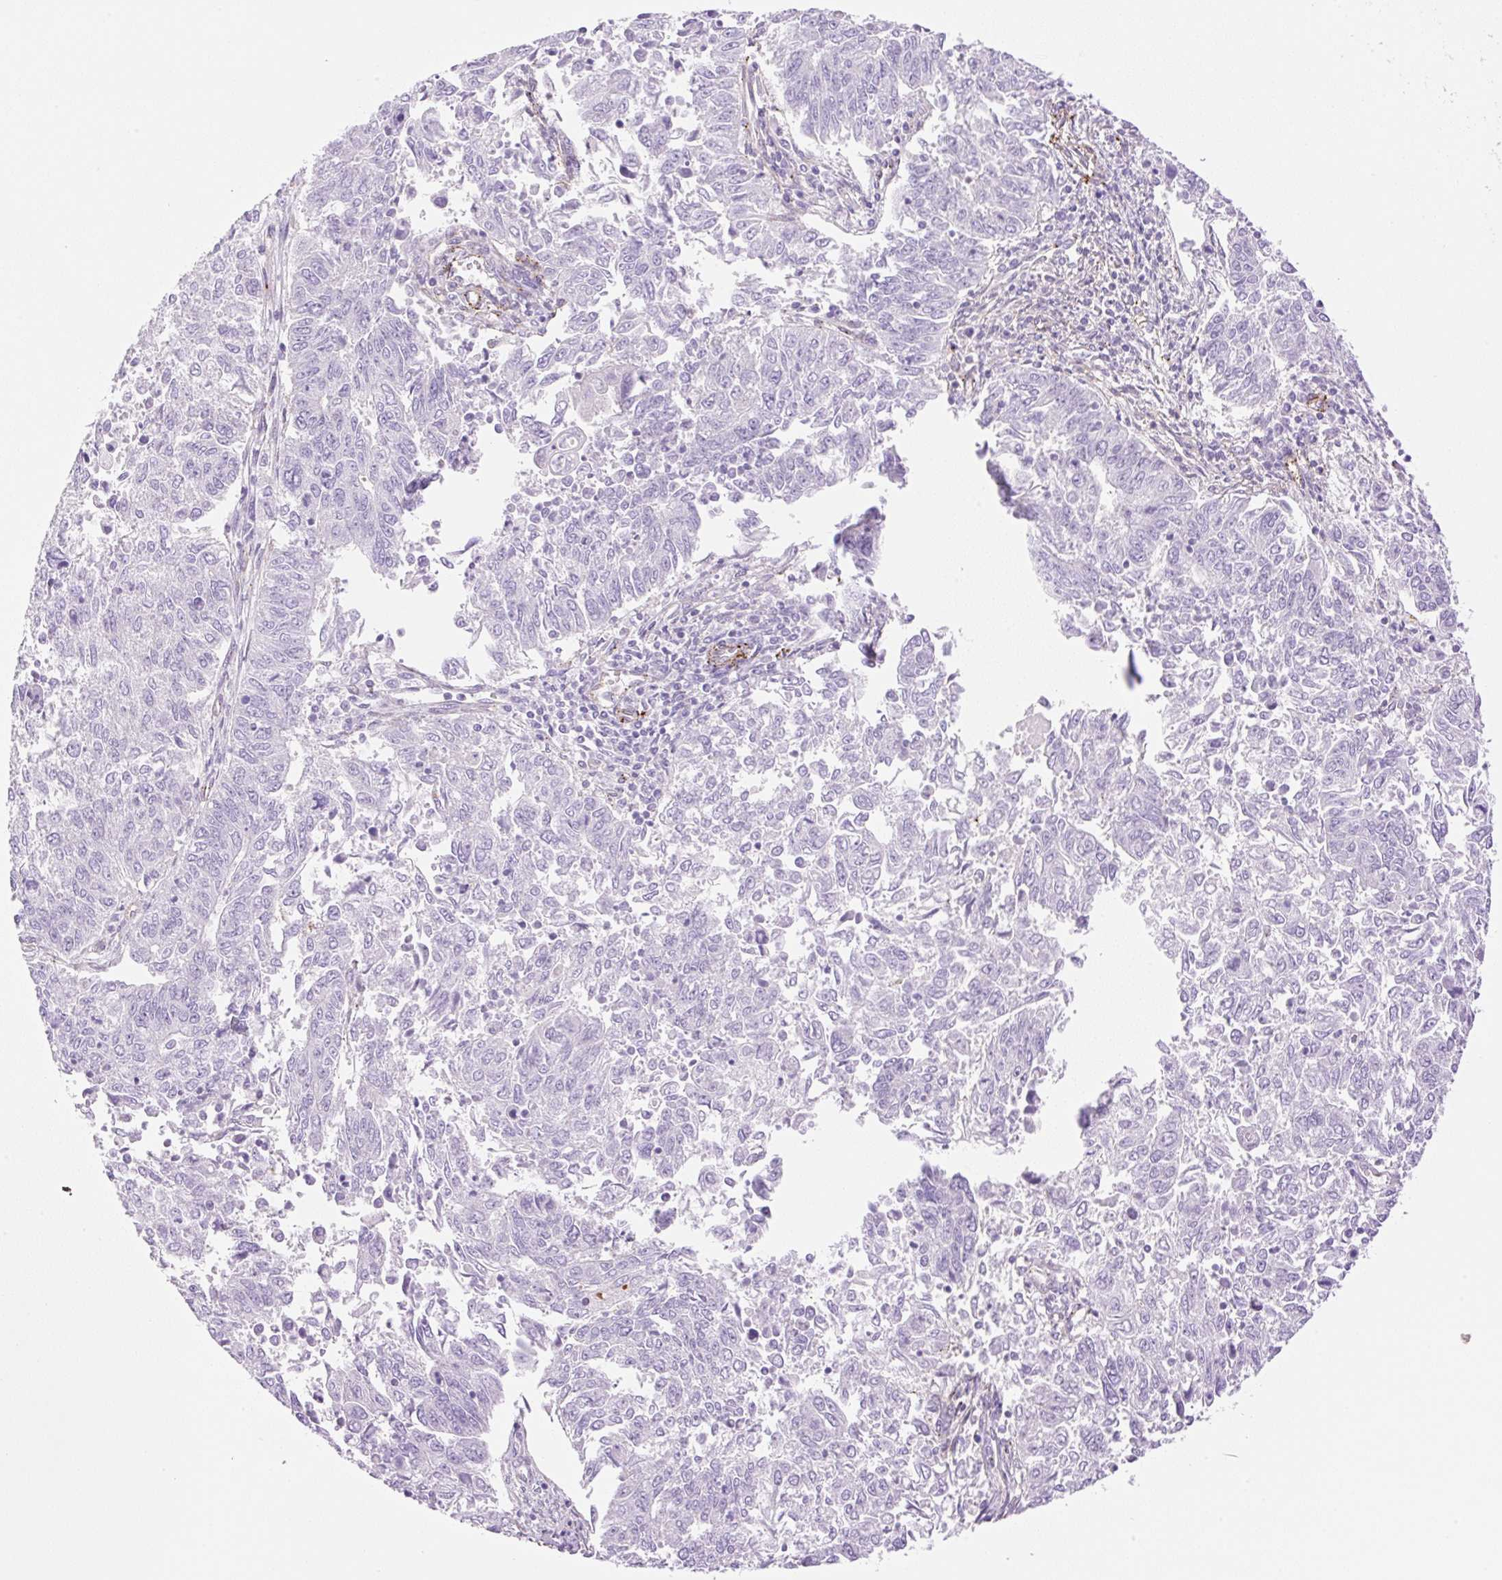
{"staining": {"intensity": "negative", "quantity": "none", "location": "none"}, "tissue": "endometrial cancer", "cell_type": "Tumor cells", "image_type": "cancer", "snomed": [{"axis": "morphology", "description": "Adenocarcinoma, NOS"}, {"axis": "topography", "description": "Endometrium"}], "caption": "Adenocarcinoma (endometrial) stained for a protein using immunohistochemistry (IHC) displays no expression tumor cells.", "gene": "EHD3", "patient": {"sex": "female", "age": 42}}